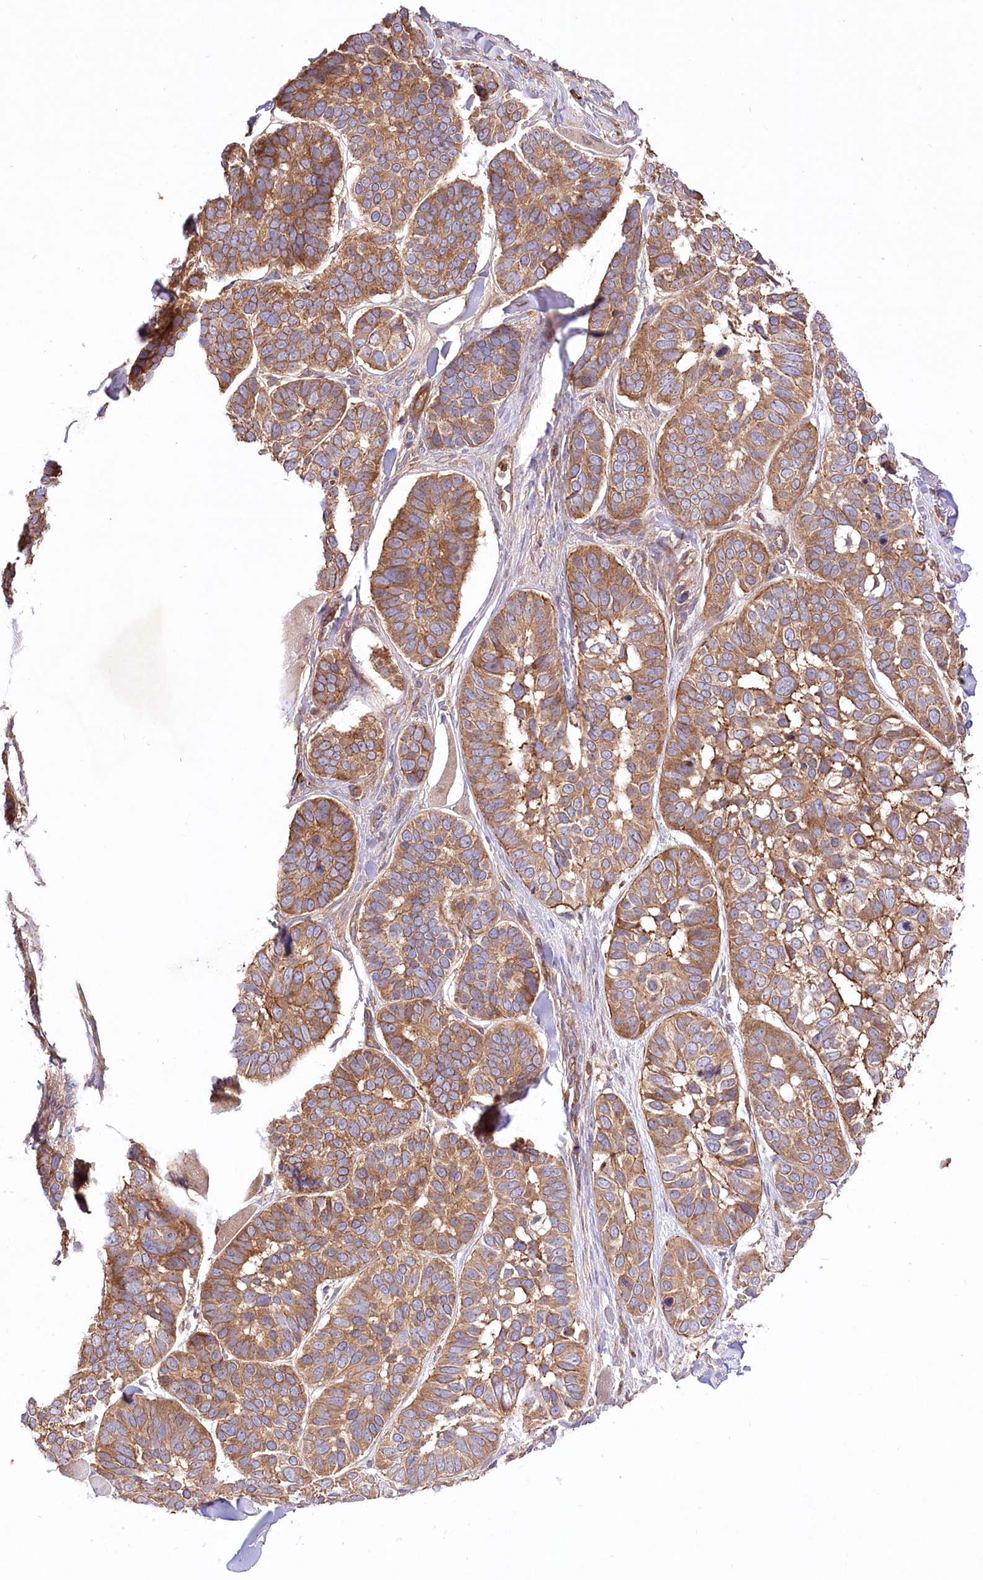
{"staining": {"intensity": "moderate", "quantity": ">75%", "location": "cytoplasmic/membranous"}, "tissue": "skin cancer", "cell_type": "Tumor cells", "image_type": "cancer", "snomed": [{"axis": "morphology", "description": "Basal cell carcinoma"}, {"axis": "topography", "description": "Skin"}], "caption": "Skin cancer (basal cell carcinoma) was stained to show a protein in brown. There is medium levels of moderate cytoplasmic/membranous staining in approximately >75% of tumor cells. (DAB (3,3'-diaminobenzidine) IHC, brown staining for protein, blue staining for nuclei).", "gene": "UMPS", "patient": {"sex": "male", "age": 62}}